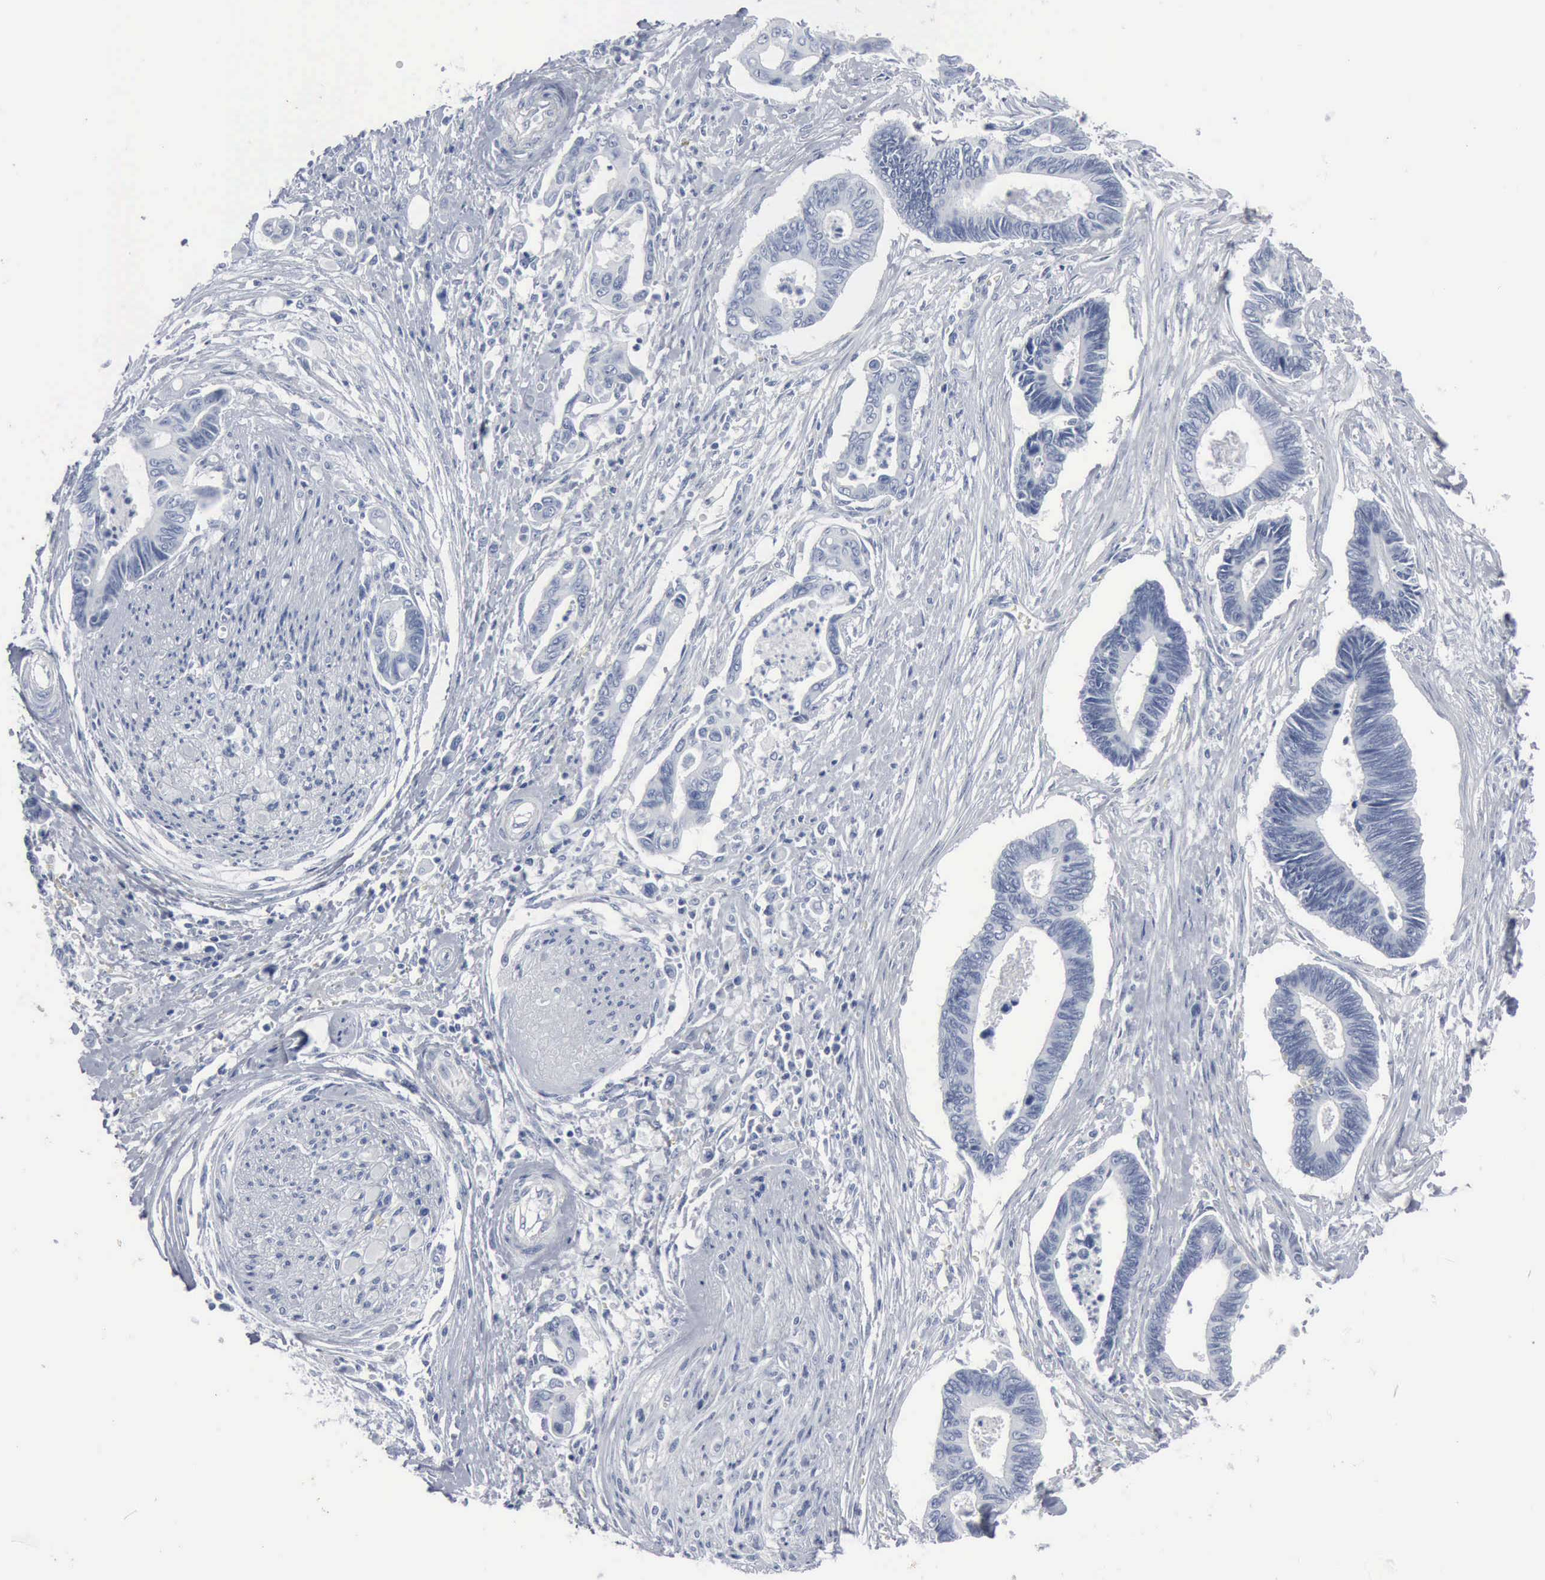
{"staining": {"intensity": "negative", "quantity": "none", "location": "none"}, "tissue": "pancreatic cancer", "cell_type": "Tumor cells", "image_type": "cancer", "snomed": [{"axis": "morphology", "description": "Adenocarcinoma, NOS"}, {"axis": "topography", "description": "Pancreas"}], "caption": "Tumor cells show no significant protein expression in pancreatic cancer (adenocarcinoma).", "gene": "DMD", "patient": {"sex": "female", "age": 70}}